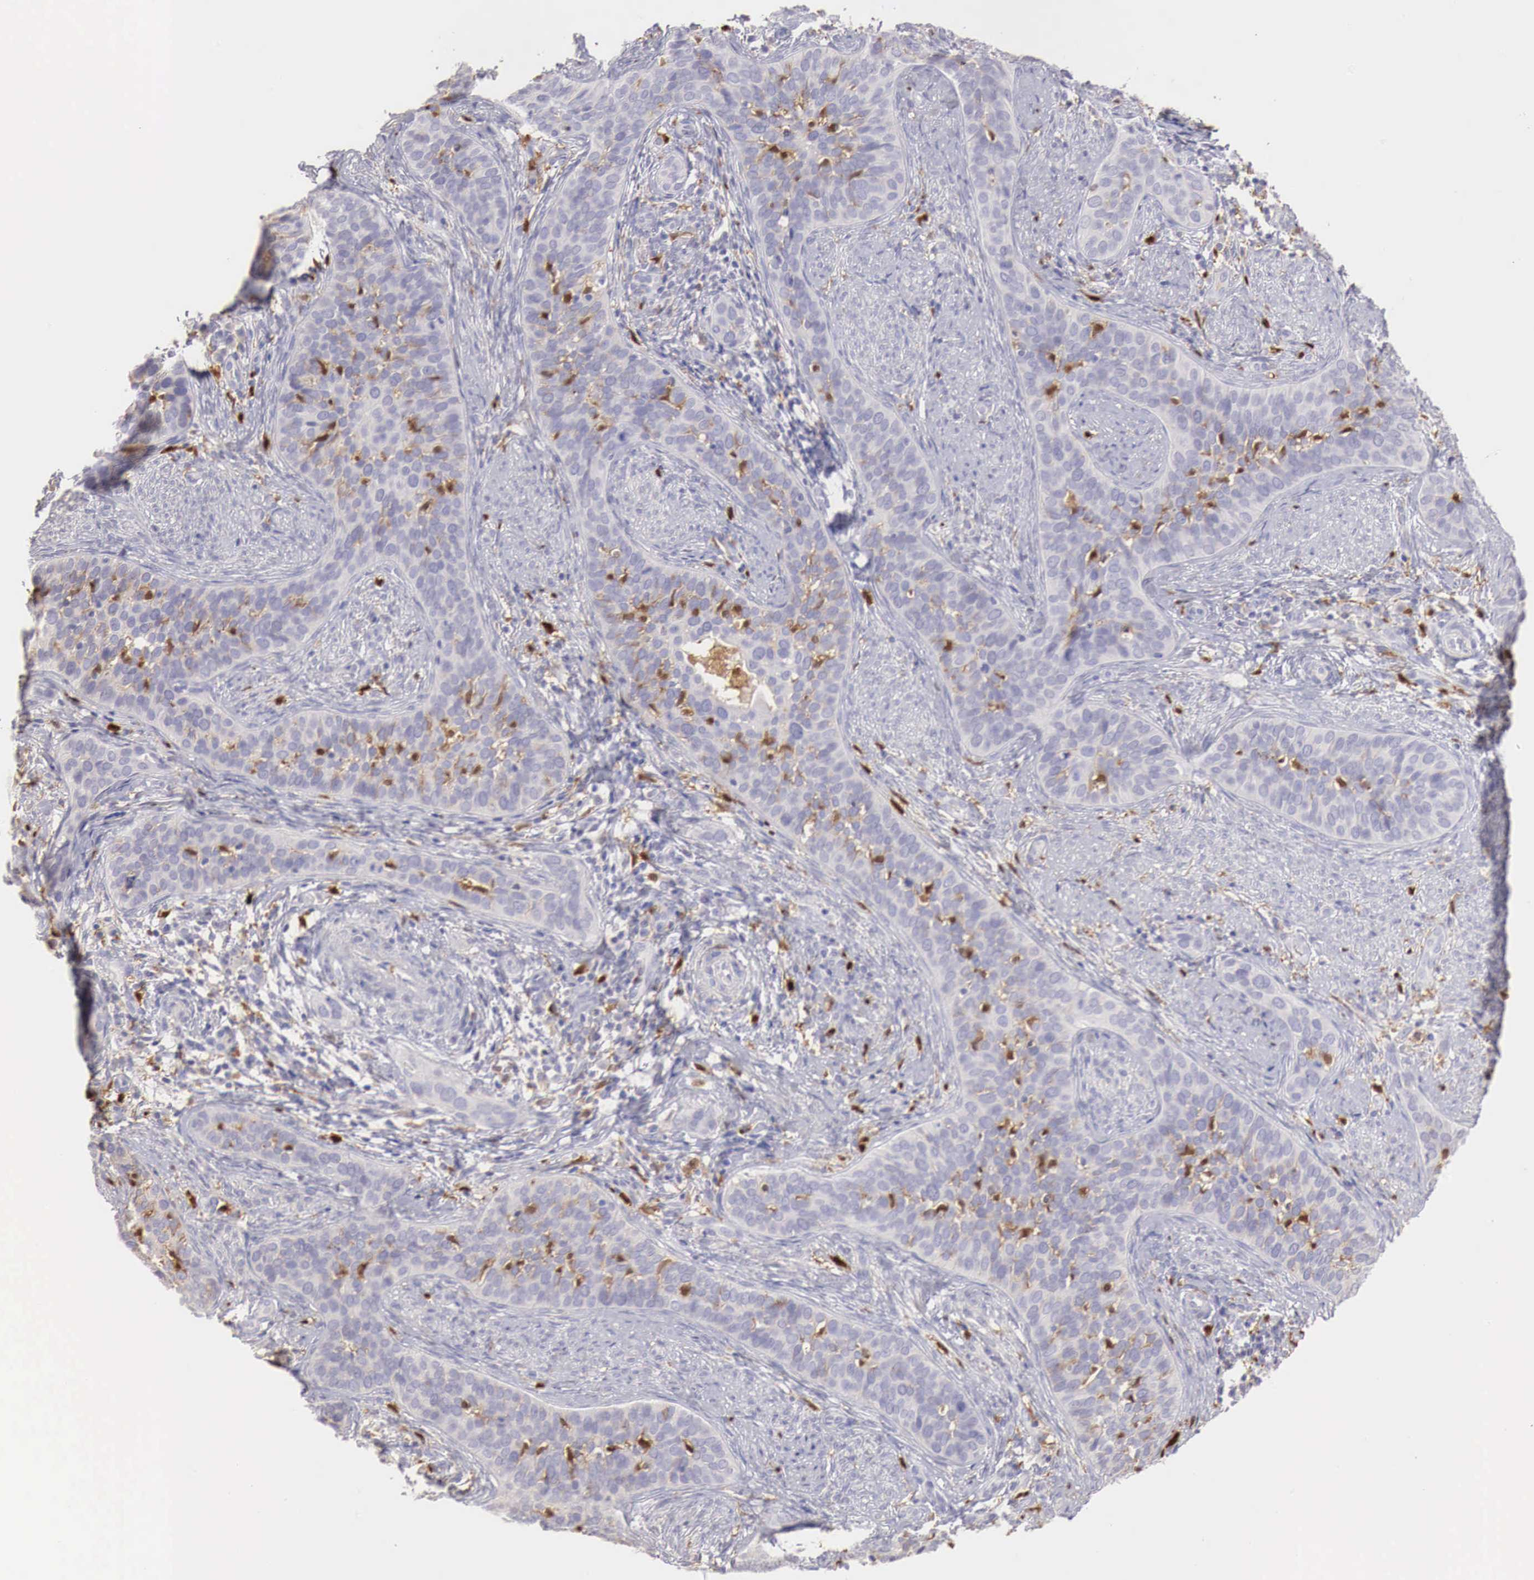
{"staining": {"intensity": "moderate", "quantity": "25%-75%", "location": "cytoplasmic/membranous"}, "tissue": "cervical cancer", "cell_type": "Tumor cells", "image_type": "cancer", "snomed": [{"axis": "morphology", "description": "Squamous cell carcinoma, NOS"}, {"axis": "topography", "description": "Cervix"}], "caption": "DAB immunohistochemical staining of human cervical cancer (squamous cell carcinoma) reveals moderate cytoplasmic/membranous protein expression in approximately 25%-75% of tumor cells. (Stains: DAB (3,3'-diaminobenzidine) in brown, nuclei in blue, Microscopy: brightfield microscopy at high magnification).", "gene": "RENBP", "patient": {"sex": "female", "age": 31}}